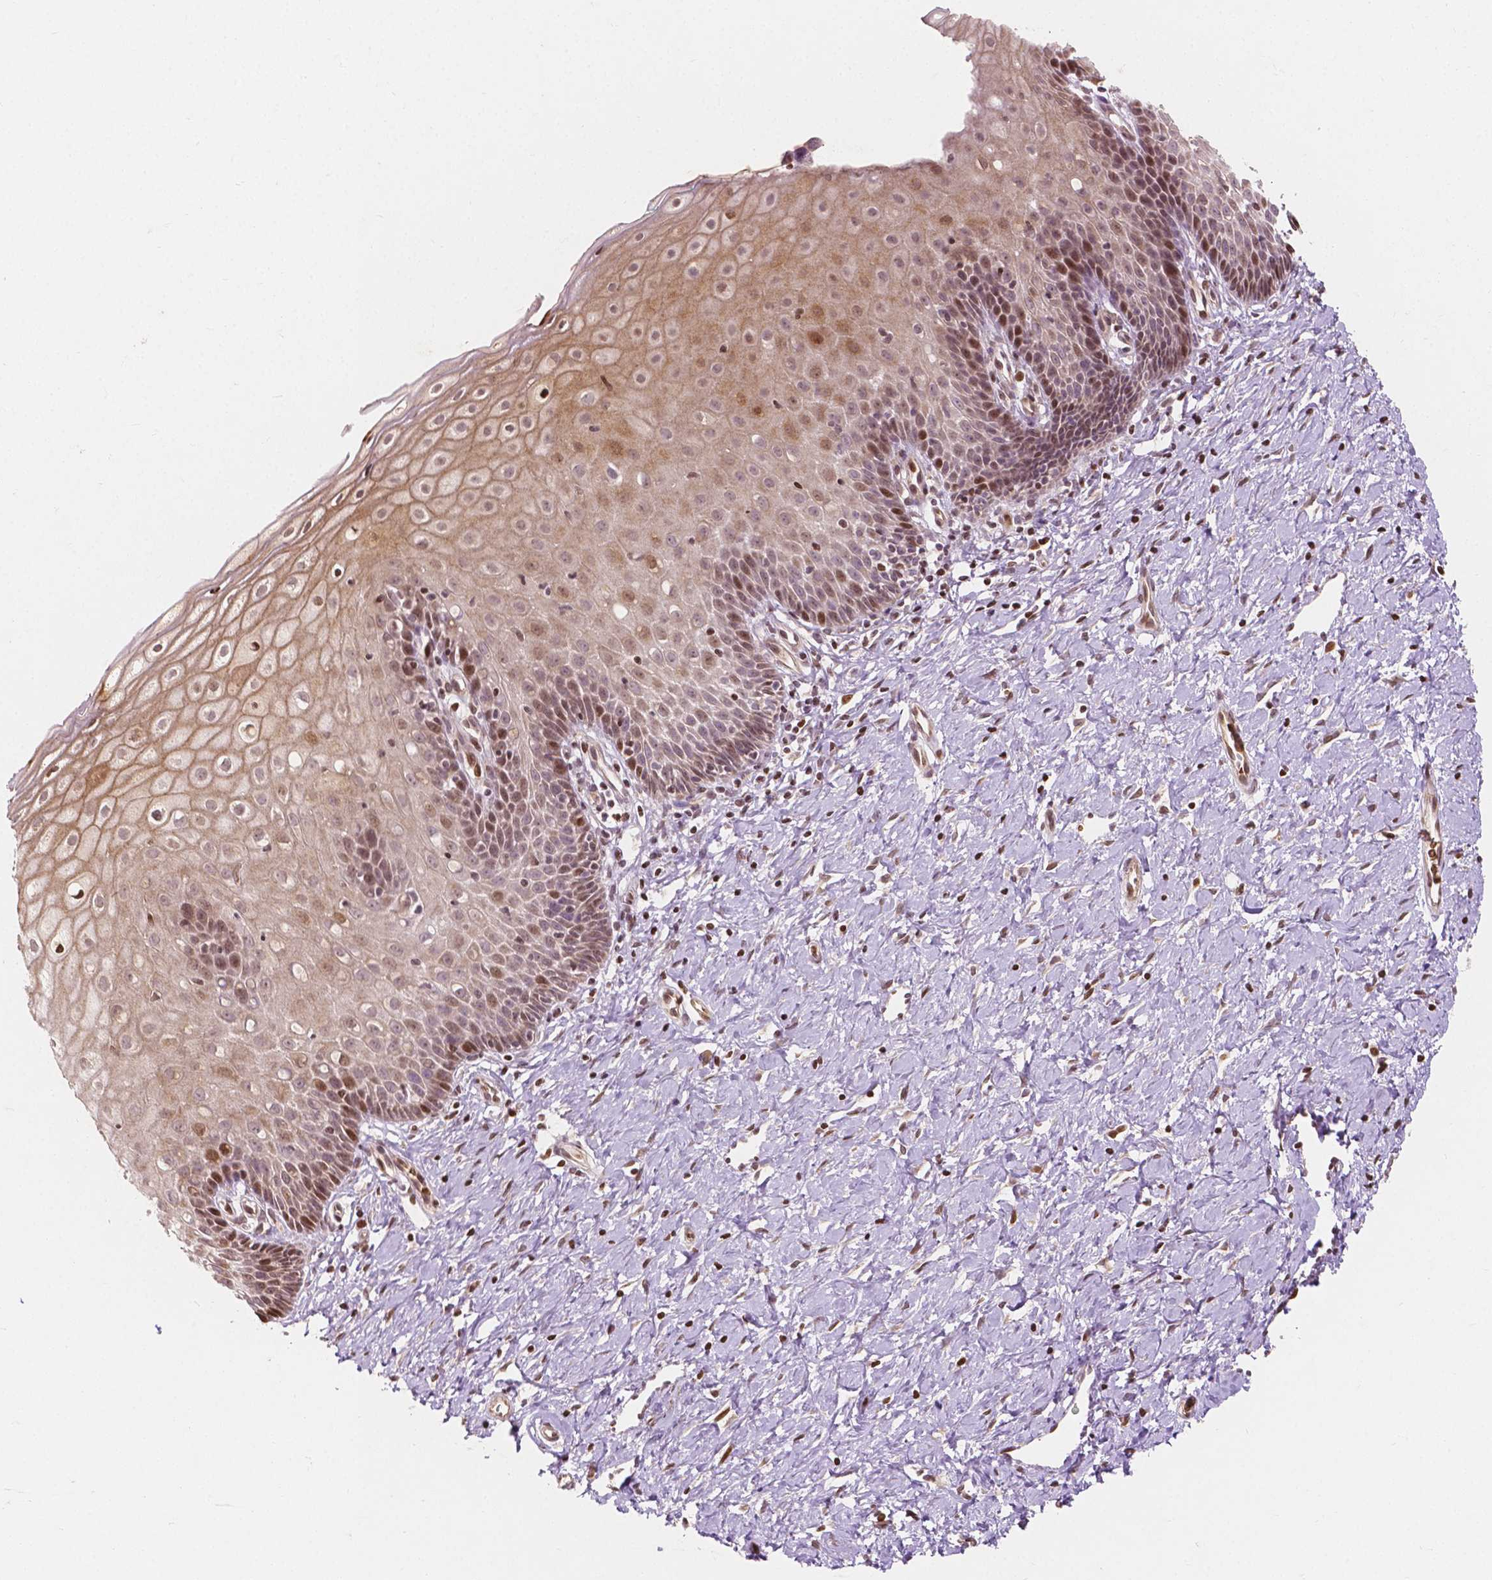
{"staining": {"intensity": "moderate", "quantity": ">75%", "location": "nuclear"}, "tissue": "cervix", "cell_type": "Glandular cells", "image_type": "normal", "snomed": [{"axis": "morphology", "description": "Normal tissue, NOS"}, {"axis": "topography", "description": "Cervix"}], "caption": "Moderate nuclear positivity for a protein is present in about >75% of glandular cells of benign cervix using IHC.", "gene": "PTPN18", "patient": {"sex": "female", "age": 37}}